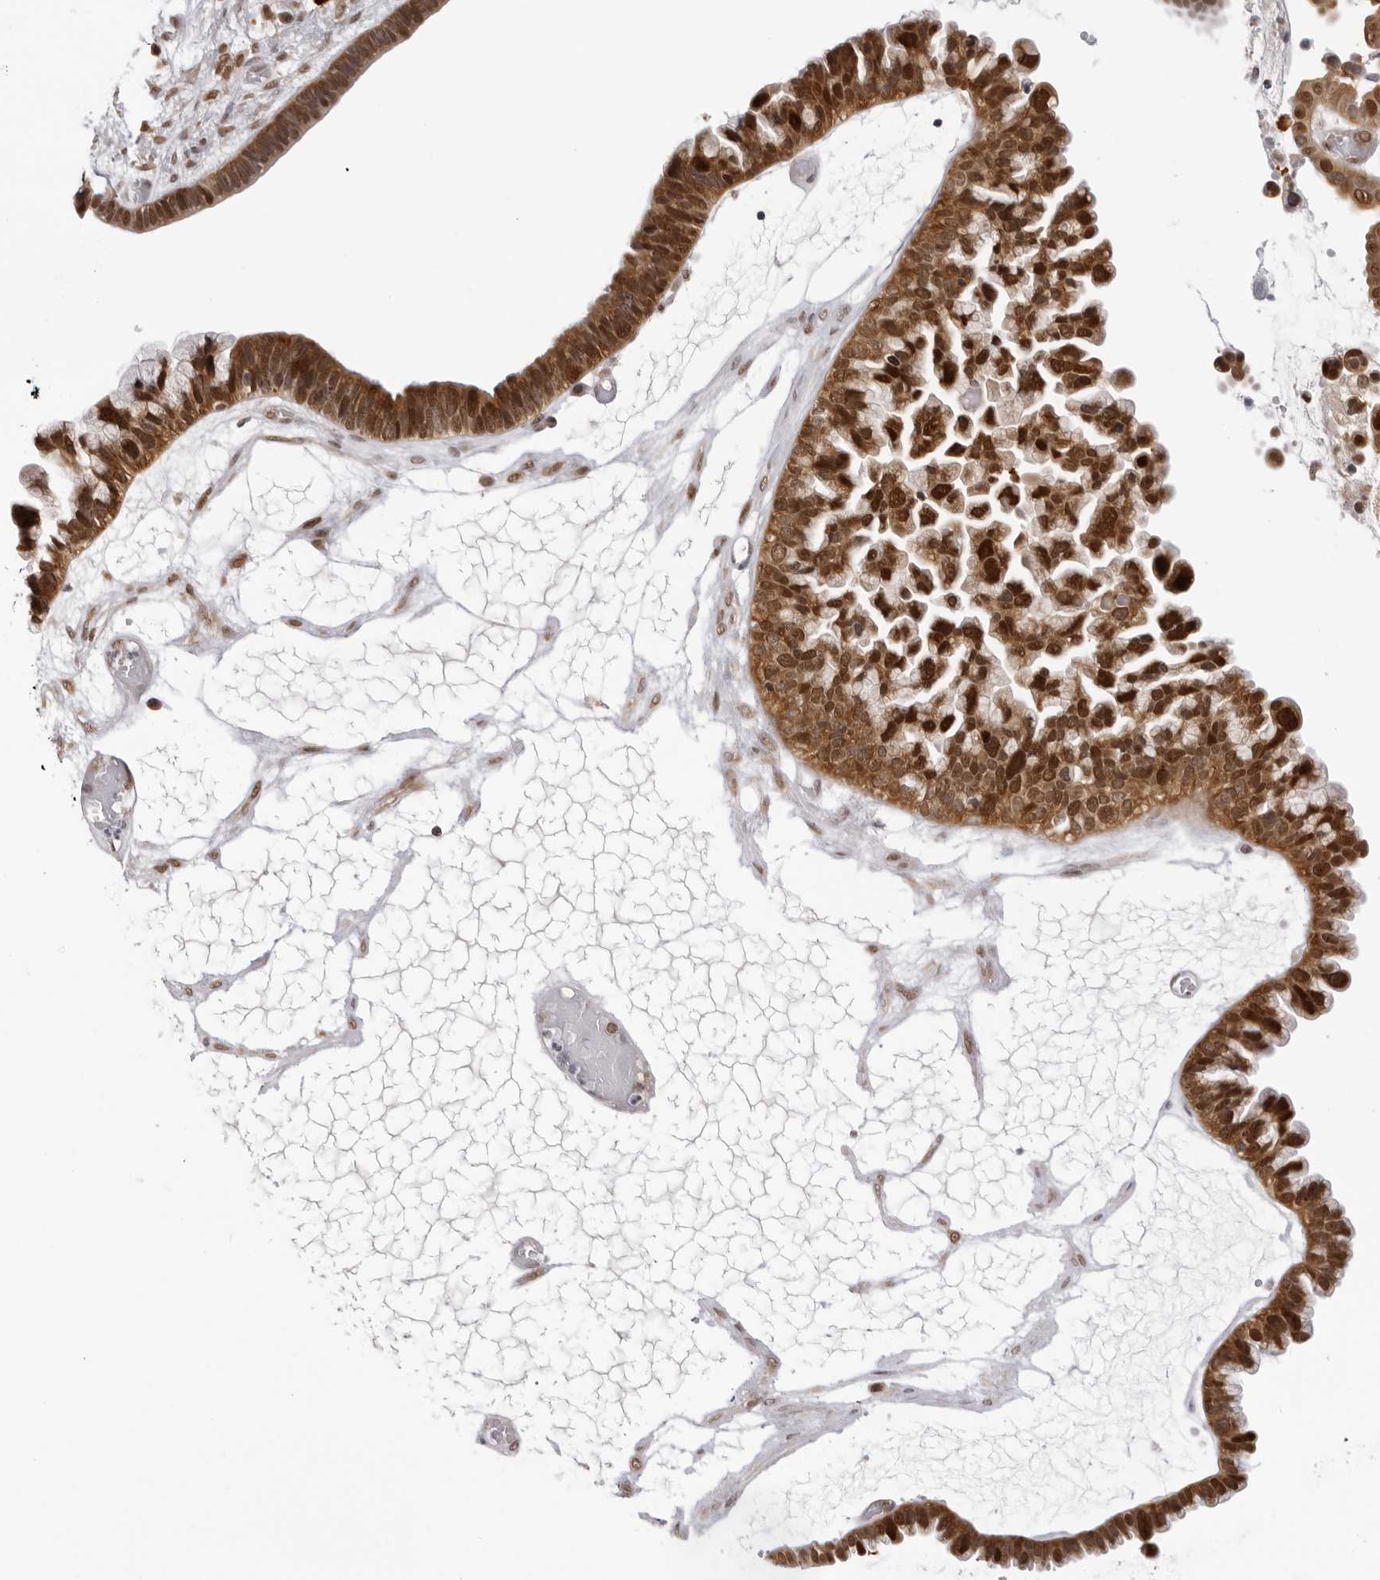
{"staining": {"intensity": "moderate", "quantity": ">75%", "location": "cytoplasmic/membranous,nuclear"}, "tissue": "ovarian cancer", "cell_type": "Tumor cells", "image_type": "cancer", "snomed": [{"axis": "morphology", "description": "Cystadenocarcinoma, serous, NOS"}, {"axis": "topography", "description": "Ovary"}], "caption": "This is an image of IHC staining of ovarian cancer, which shows moderate expression in the cytoplasmic/membranous and nuclear of tumor cells.", "gene": "WDR77", "patient": {"sex": "female", "age": 56}}